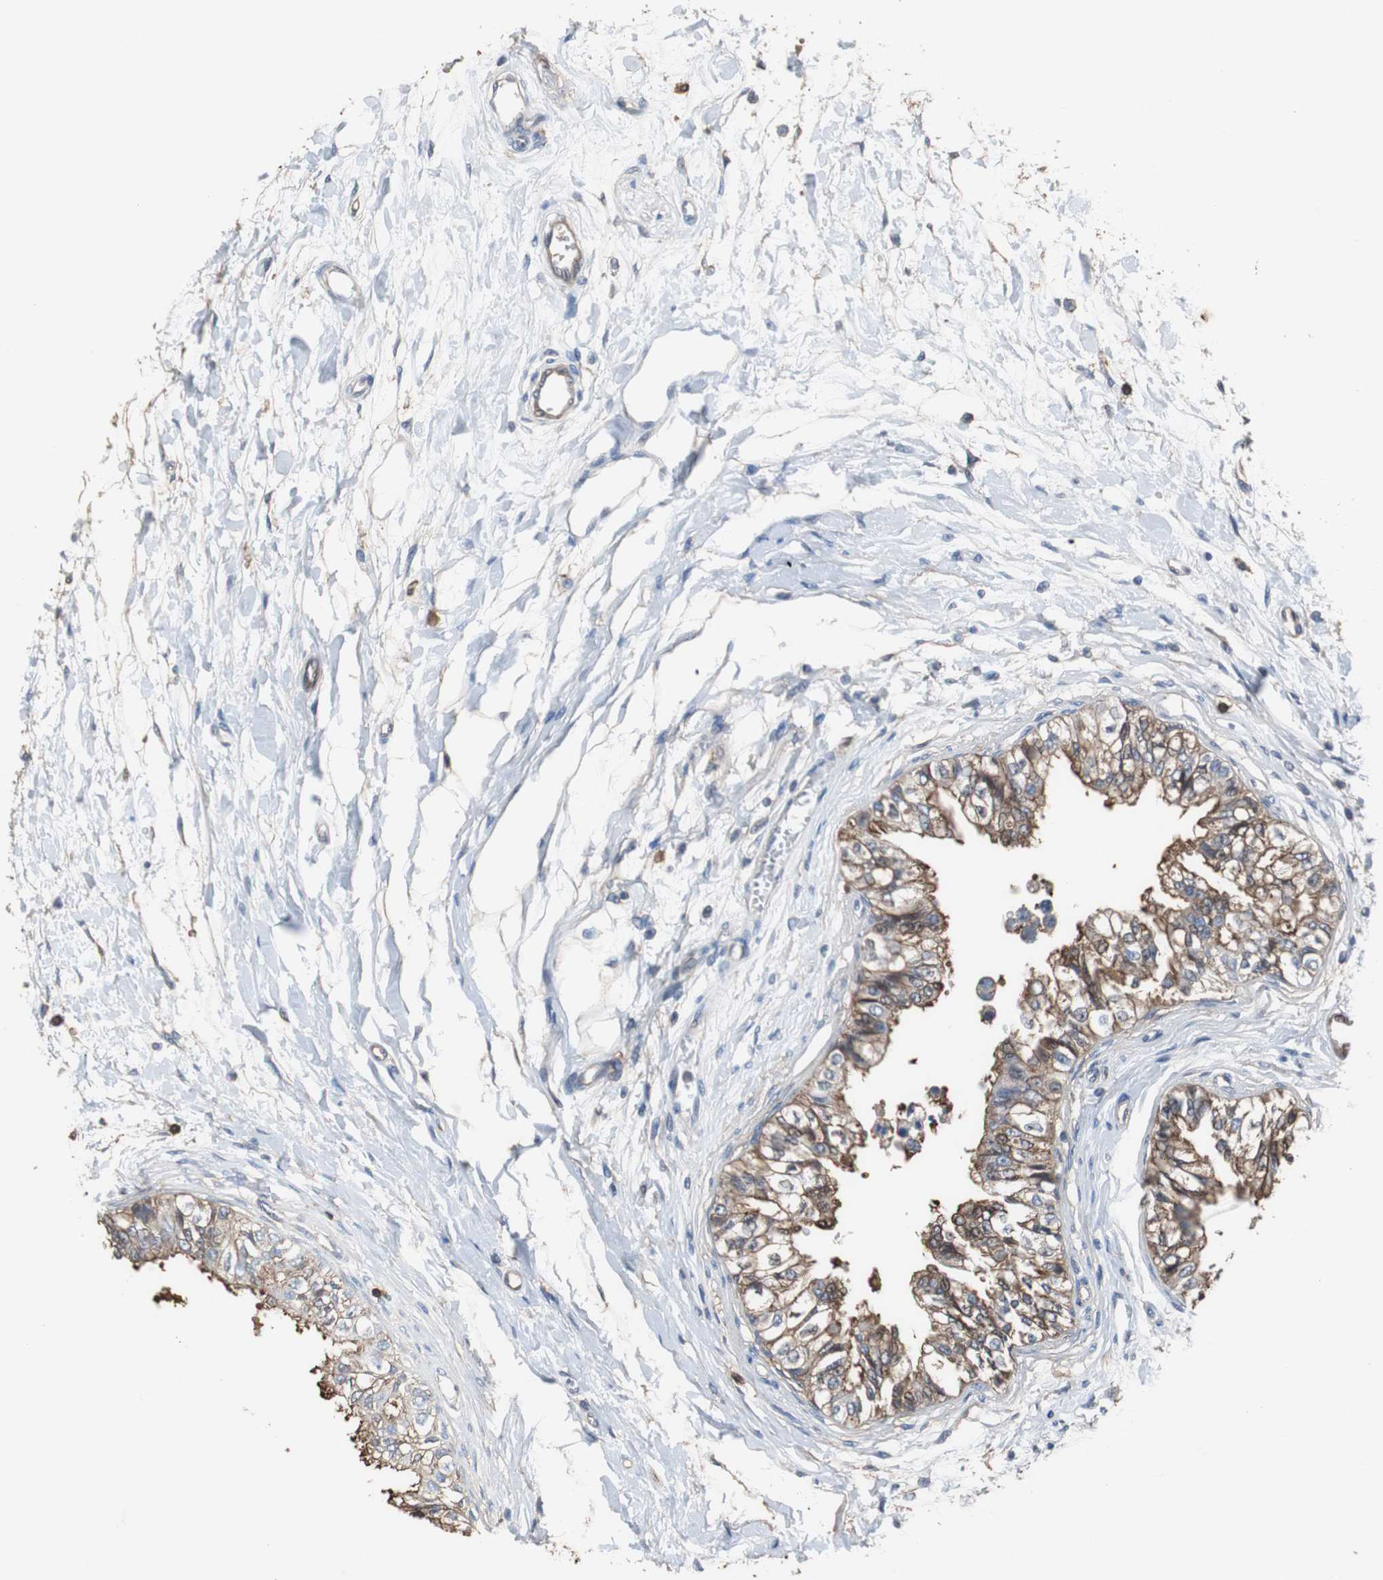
{"staining": {"intensity": "moderate", "quantity": "<25%", "location": "cytoplasmic/membranous,nuclear"}, "tissue": "epididymis", "cell_type": "Glandular cells", "image_type": "normal", "snomed": [{"axis": "morphology", "description": "Normal tissue, NOS"}, {"axis": "morphology", "description": "Adenocarcinoma, metastatic, NOS"}, {"axis": "topography", "description": "Testis"}, {"axis": "topography", "description": "Epididymis"}], "caption": "Glandular cells show low levels of moderate cytoplasmic/membranous,nuclear staining in about <25% of cells in benign human epididymis. Immunohistochemistry stains the protein of interest in brown and the nuclei are stained blue.", "gene": "ANXA4", "patient": {"sex": "male", "age": 26}}